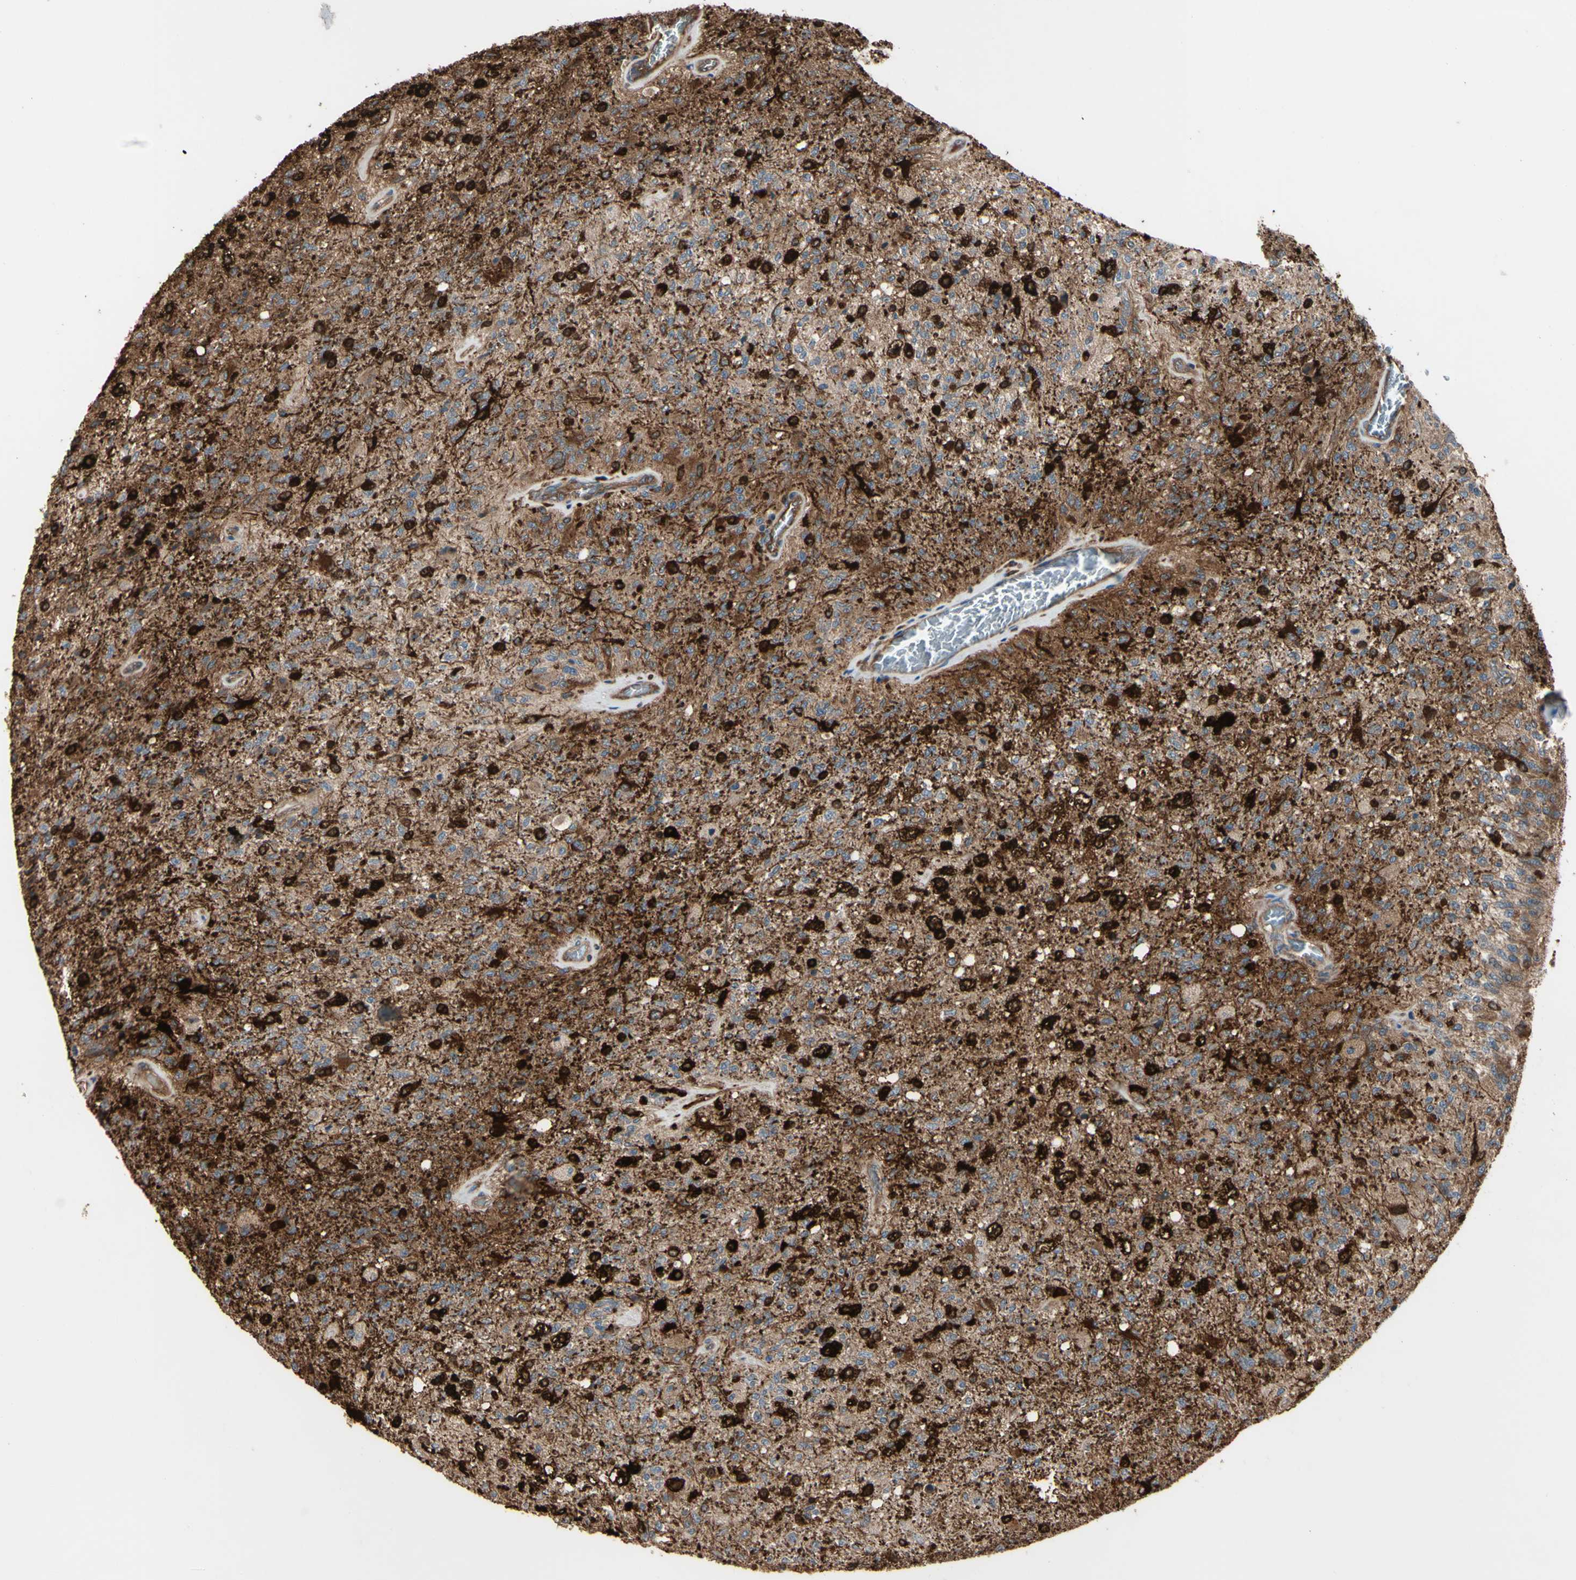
{"staining": {"intensity": "strong", "quantity": ">75%", "location": "cytoplasmic/membranous"}, "tissue": "glioma", "cell_type": "Tumor cells", "image_type": "cancer", "snomed": [{"axis": "morphology", "description": "Normal tissue, NOS"}, {"axis": "morphology", "description": "Glioma, malignant, High grade"}, {"axis": "topography", "description": "Cerebral cortex"}], "caption": "The immunohistochemical stain highlights strong cytoplasmic/membranous positivity in tumor cells of glioma tissue. (DAB (3,3'-diaminobenzidine) = brown stain, brightfield microscopy at high magnification).", "gene": "PTPN12", "patient": {"sex": "male", "age": 77}}